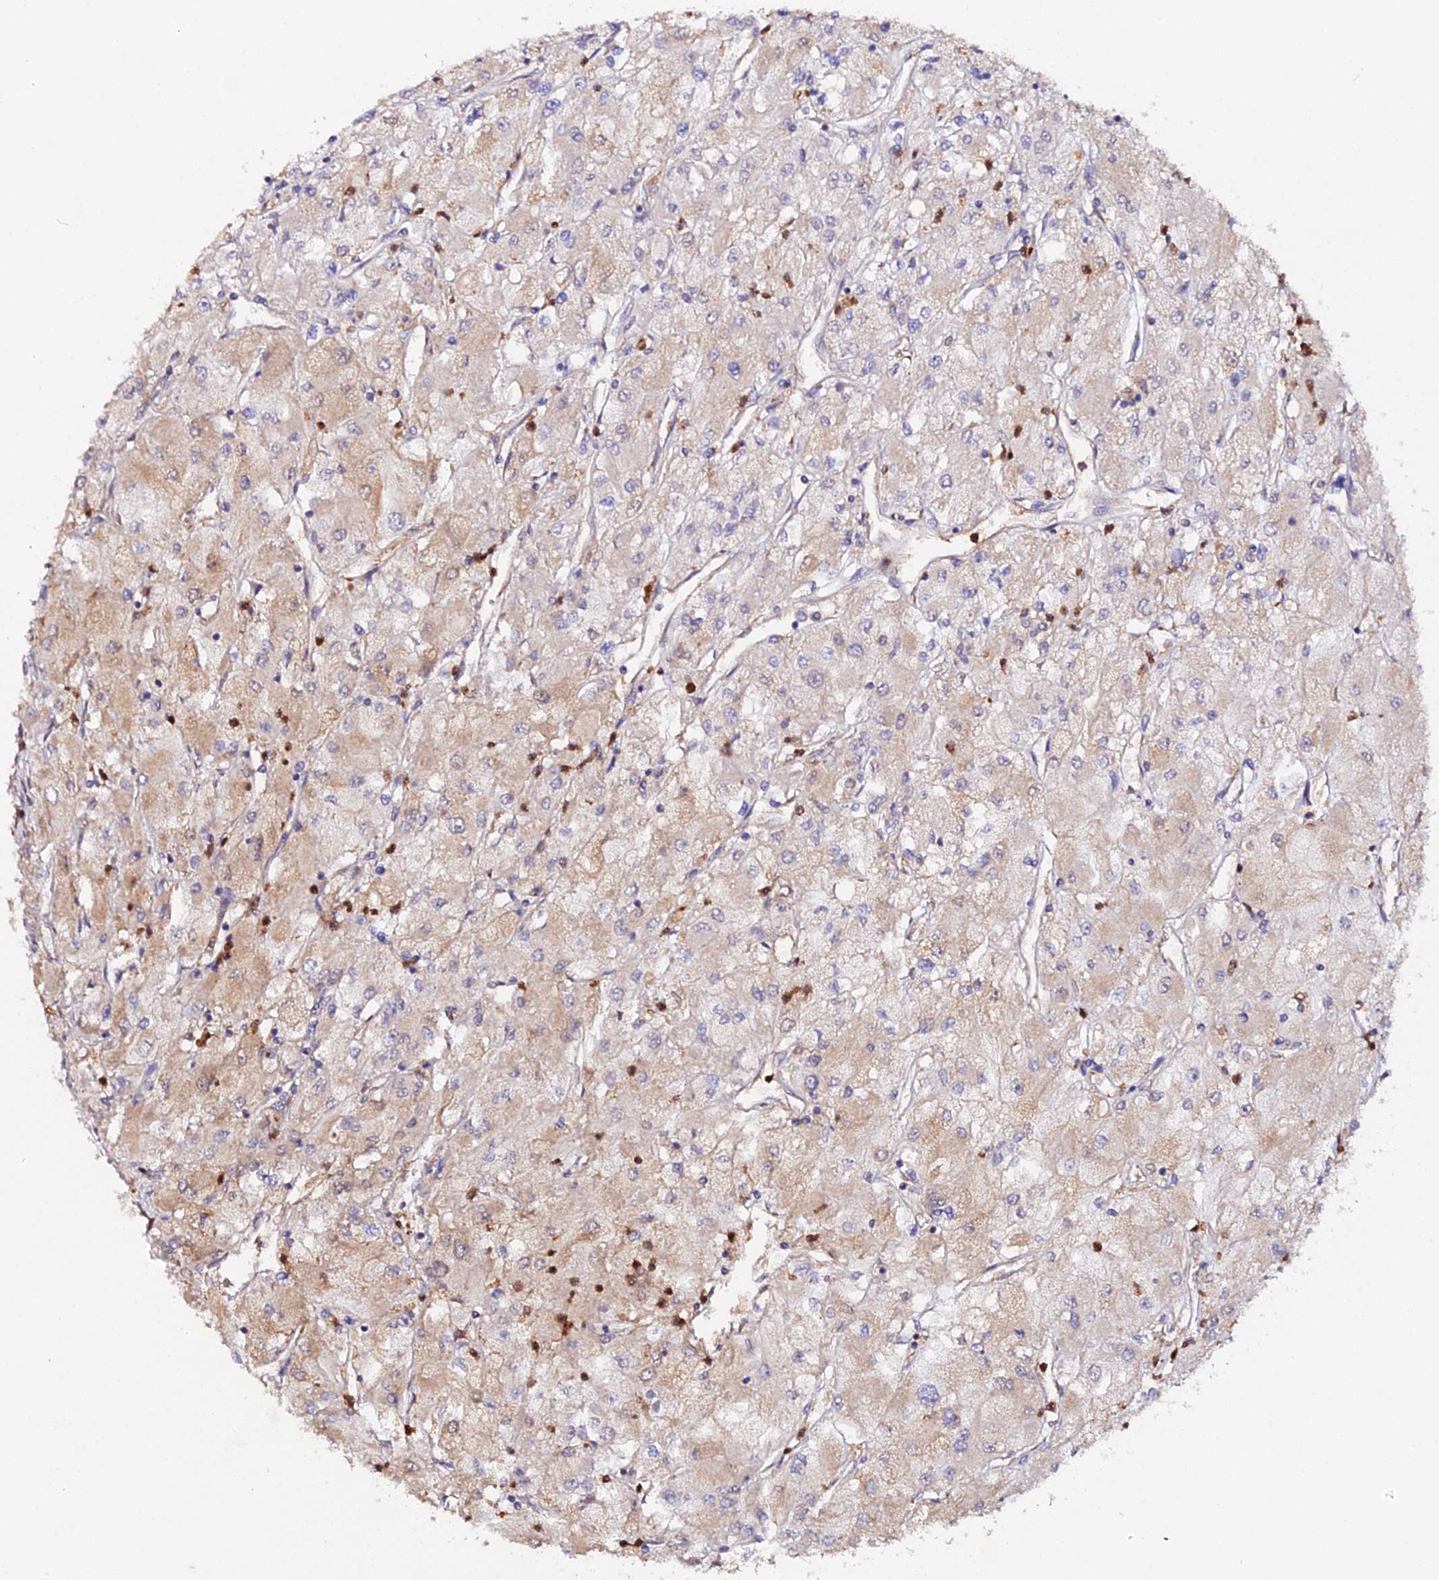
{"staining": {"intensity": "weak", "quantity": "25%-75%", "location": "cytoplasmic/membranous"}, "tissue": "renal cancer", "cell_type": "Tumor cells", "image_type": "cancer", "snomed": [{"axis": "morphology", "description": "Adenocarcinoma, NOS"}, {"axis": "topography", "description": "Kidney"}], "caption": "Brown immunohistochemical staining in renal cancer (adenocarcinoma) displays weak cytoplasmic/membranous positivity in approximately 25%-75% of tumor cells.", "gene": "TRIM26", "patient": {"sex": "male", "age": 80}}